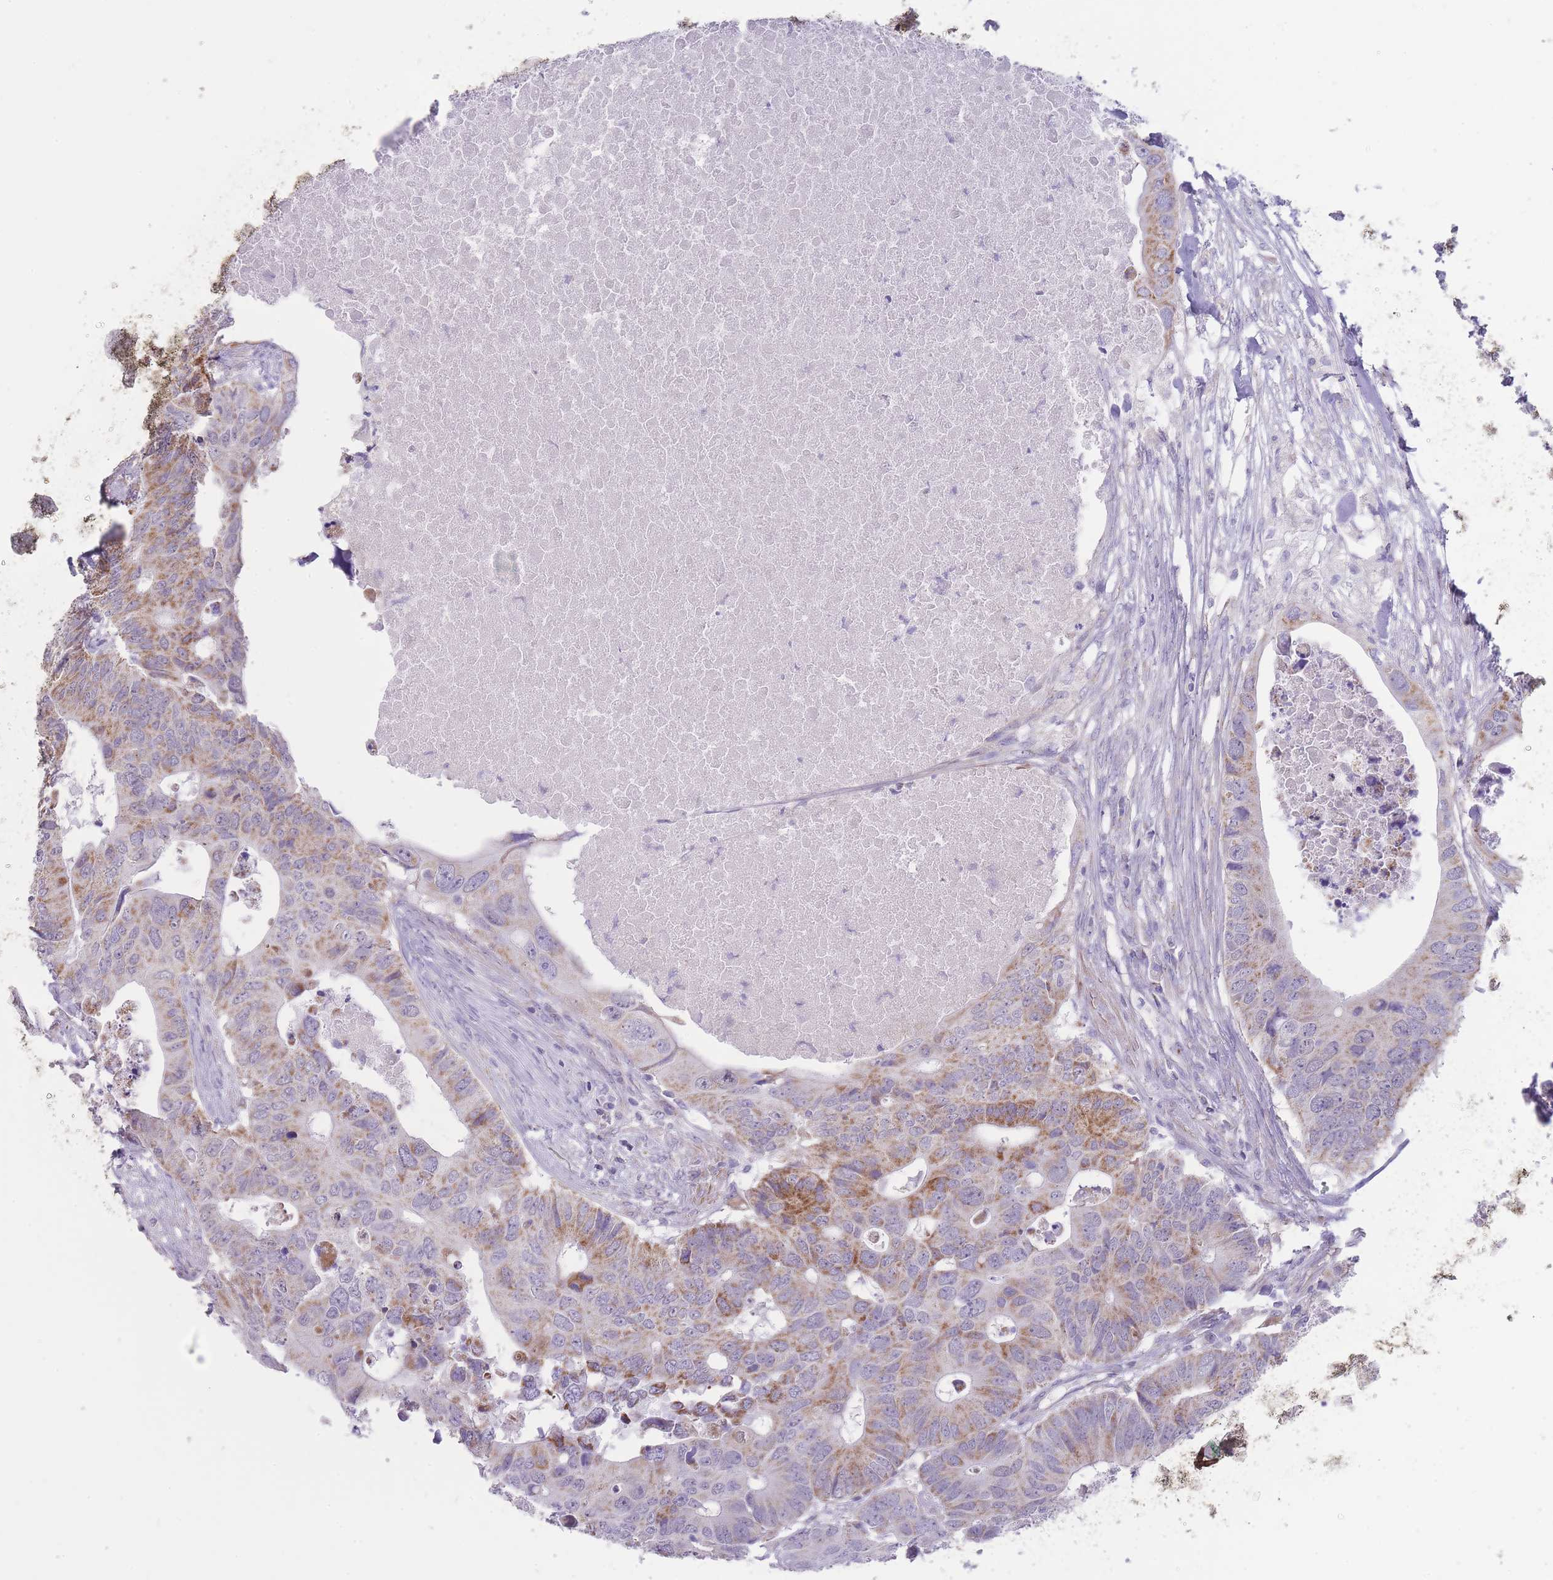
{"staining": {"intensity": "moderate", "quantity": "25%-75%", "location": "cytoplasmic/membranous"}, "tissue": "colorectal cancer", "cell_type": "Tumor cells", "image_type": "cancer", "snomed": [{"axis": "morphology", "description": "Adenocarcinoma, NOS"}, {"axis": "topography", "description": "Colon"}], "caption": "Protein staining of colorectal cancer (adenocarcinoma) tissue exhibits moderate cytoplasmic/membranous positivity in approximately 25%-75% of tumor cells. (IHC, brightfield microscopy, high magnification).", "gene": "ZBTB24", "patient": {"sex": "male", "age": 71}}